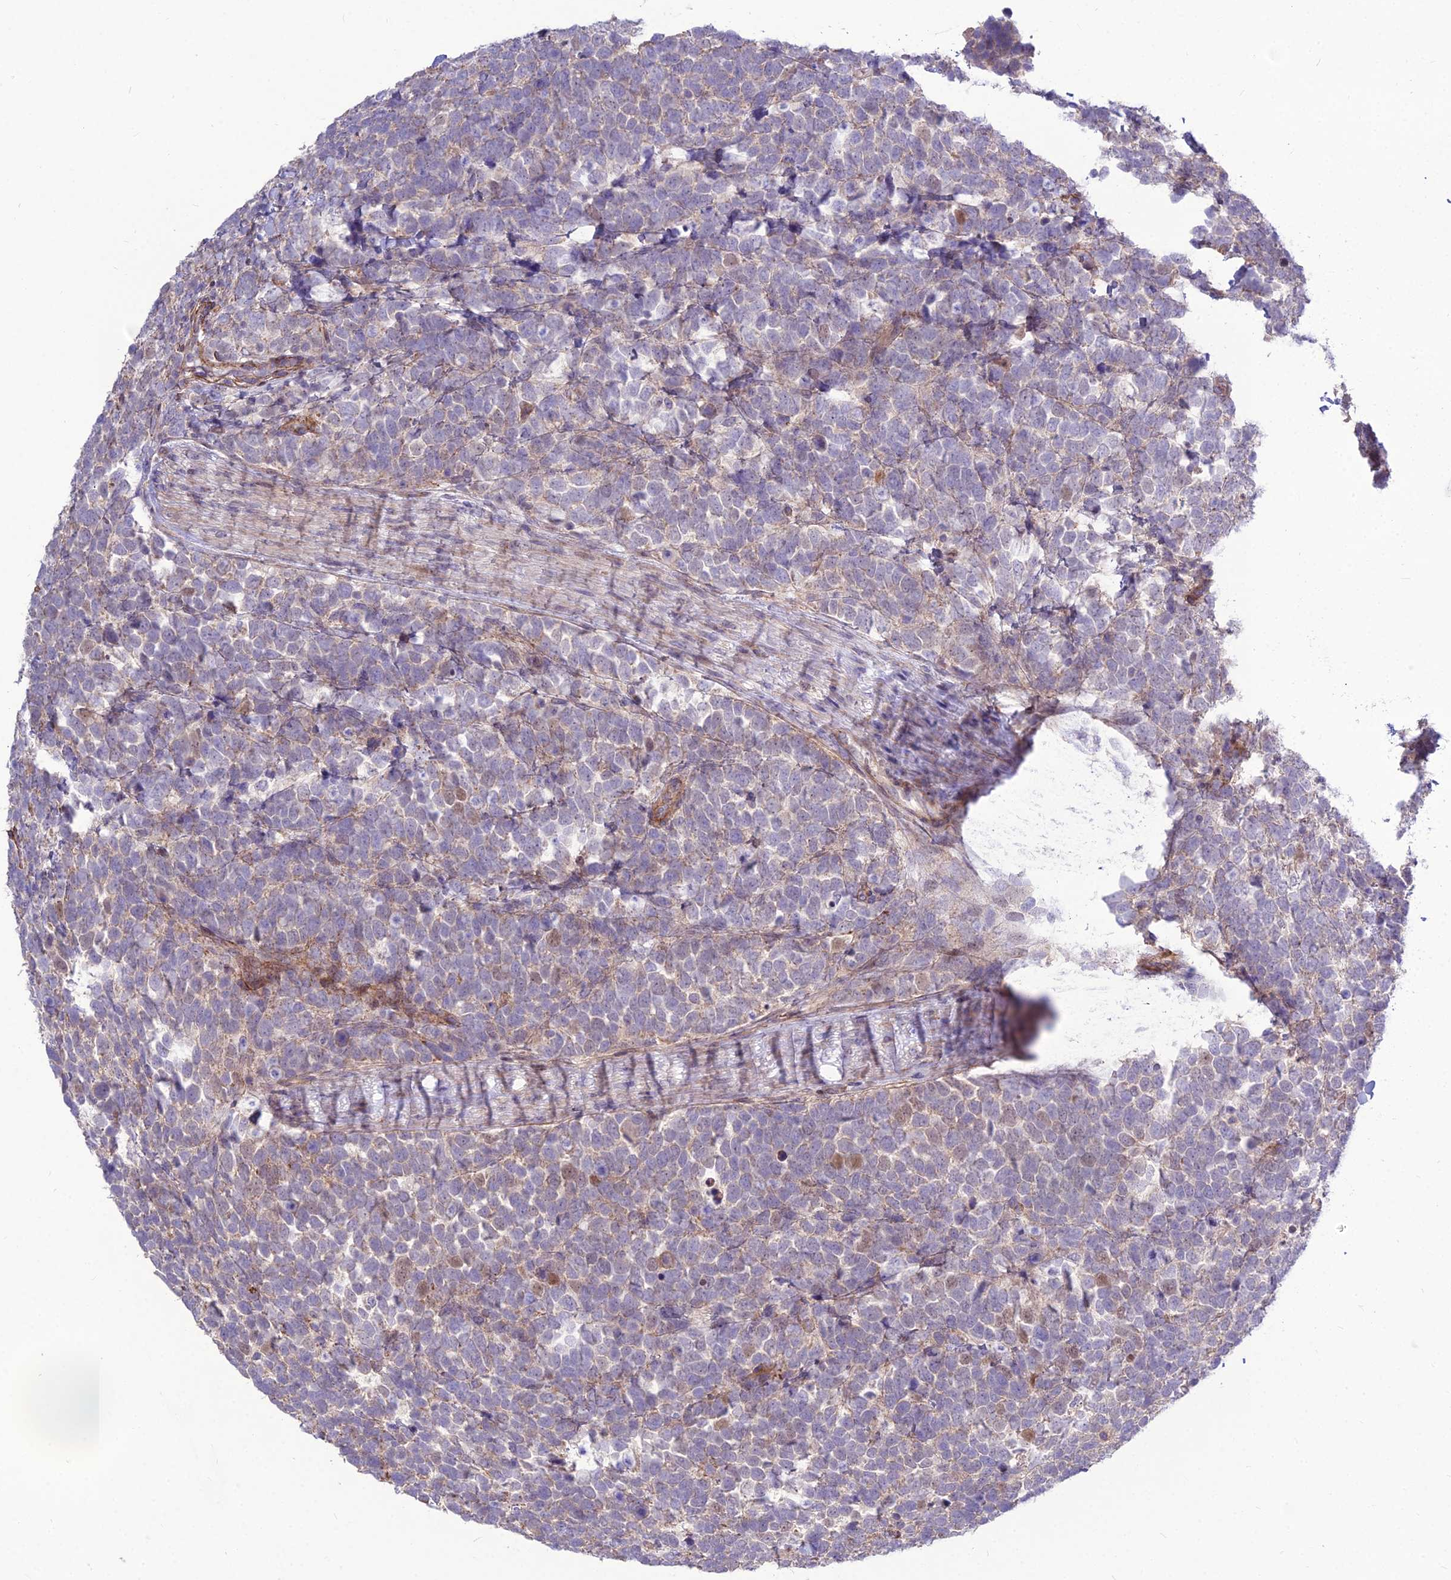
{"staining": {"intensity": "weak", "quantity": "25%-75%", "location": "cytoplasmic/membranous,nuclear"}, "tissue": "urothelial cancer", "cell_type": "Tumor cells", "image_type": "cancer", "snomed": [{"axis": "morphology", "description": "Urothelial carcinoma, High grade"}, {"axis": "topography", "description": "Urinary bladder"}], "caption": "Protein staining reveals weak cytoplasmic/membranous and nuclear expression in approximately 25%-75% of tumor cells in high-grade urothelial carcinoma.", "gene": "TSPYL2", "patient": {"sex": "female", "age": 82}}